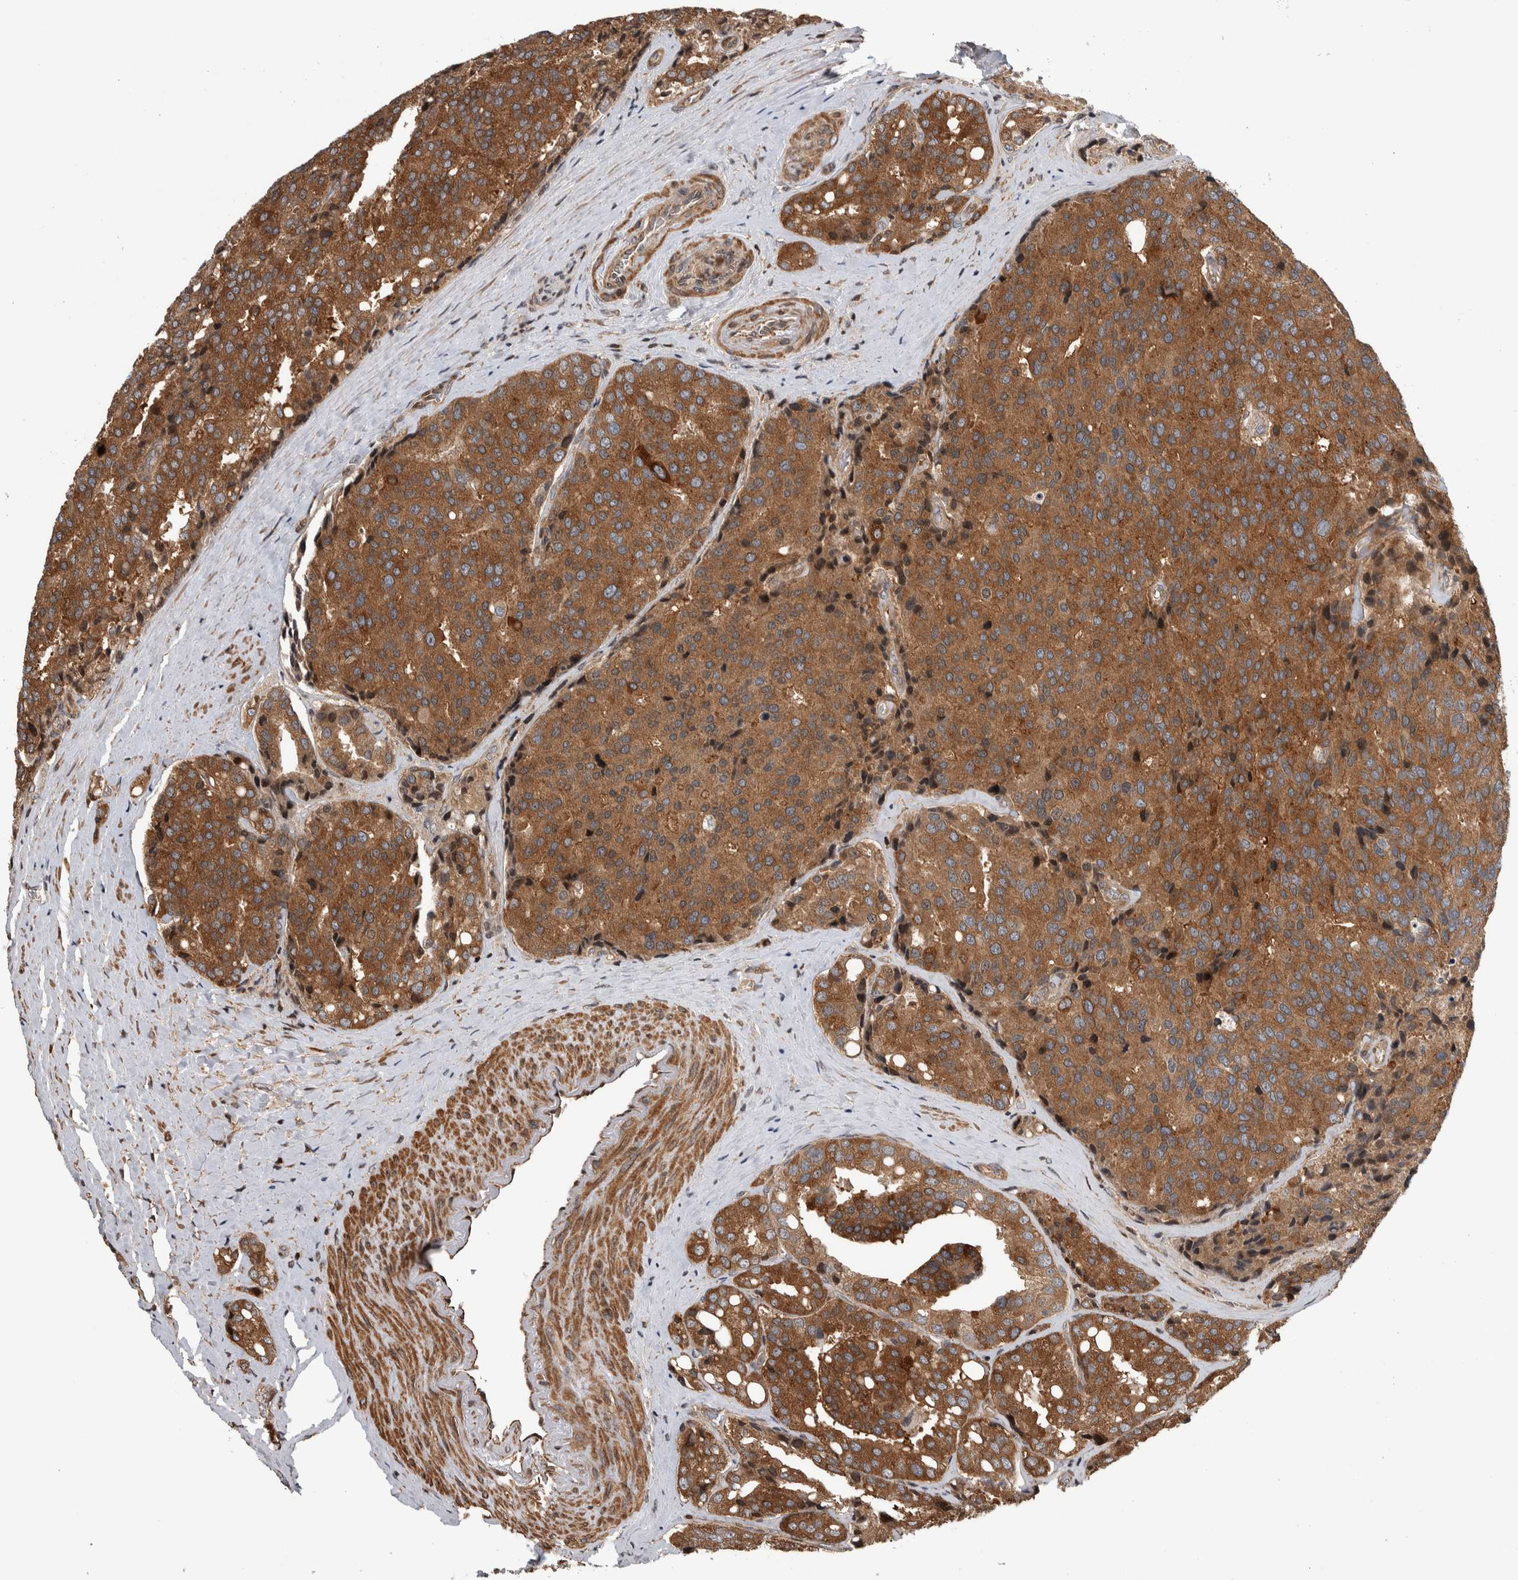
{"staining": {"intensity": "strong", "quantity": ">75%", "location": "cytoplasmic/membranous"}, "tissue": "prostate cancer", "cell_type": "Tumor cells", "image_type": "cancer", "snomed": [{"axis": "morphology", "description": "Adenocarcinoma, High grade"}, {"axis": "topography", "description": "Prostate"}], "caption": "High-grade adenocarcinoma (prostate) stained with a brown dye demonstrates strong cytoplasmic/membranous positive staining in approximately >75% of tumor cells.", "gene": "ARFGEF1", "patient": {"sex": "male", "age": 50}}